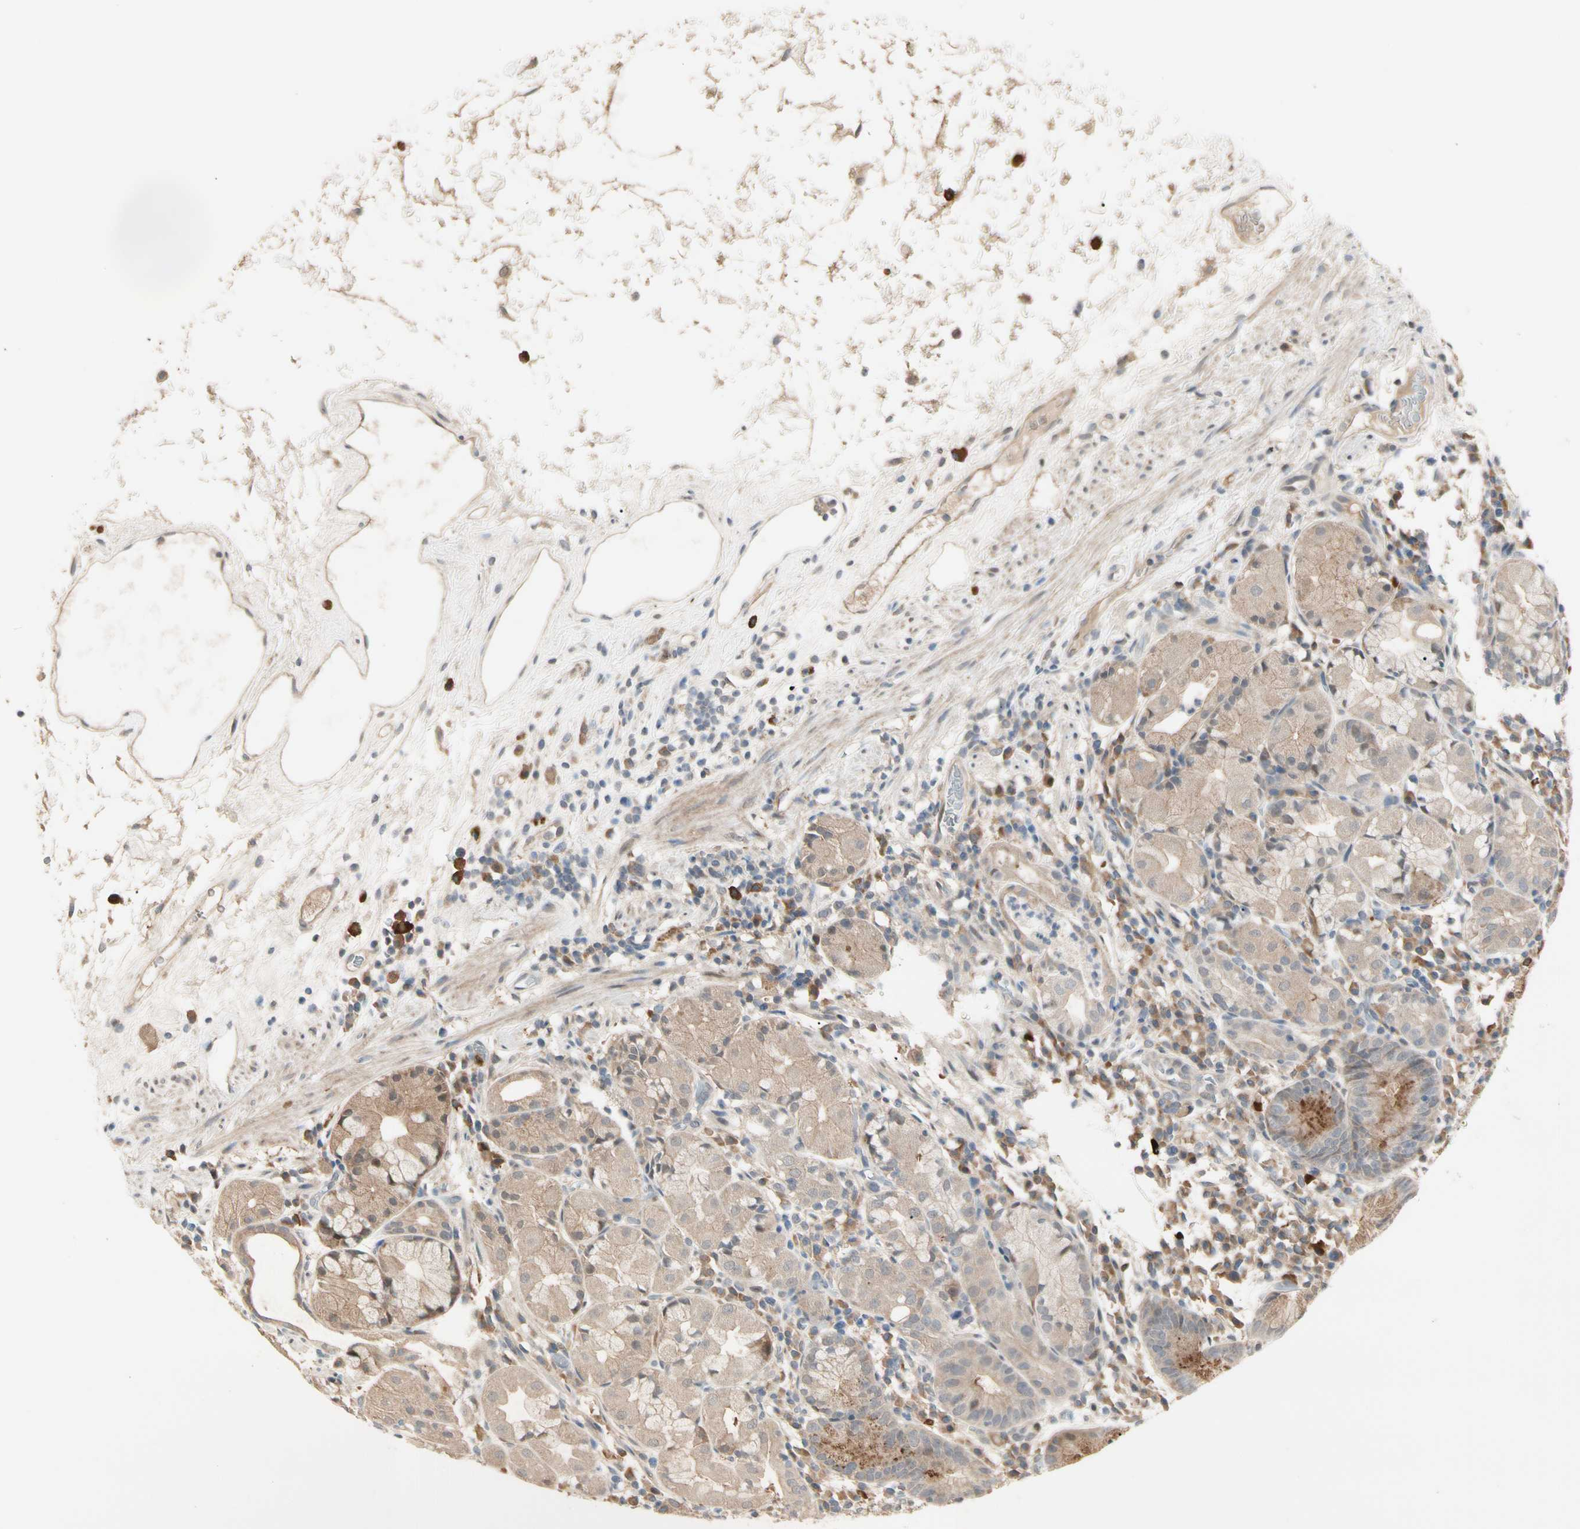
{"staining": {"intensity": "weak", "quantity": "25%-75%", "location": "cytoplasmic/membranous"}, "tissue": "stomach", "cell_type": "Glandular cells", "image_type": "normal", "snomed": [{"axis": "morphology", "description": "Normal tissue, NOS"}, {"axis": "topography", "description": "Stomach"}, {"axis": "topography", "description": "Stomach, lower"}], "caption": "IHC micrograph of unremarkable stomach stained for a protein (brown), which displays low levels of weak cytoplasmic/membranous staining in approximately 25%-75% of glandular cells.", "gene": "ATG4C", "patient": {"sex": "female", "age": 75}}